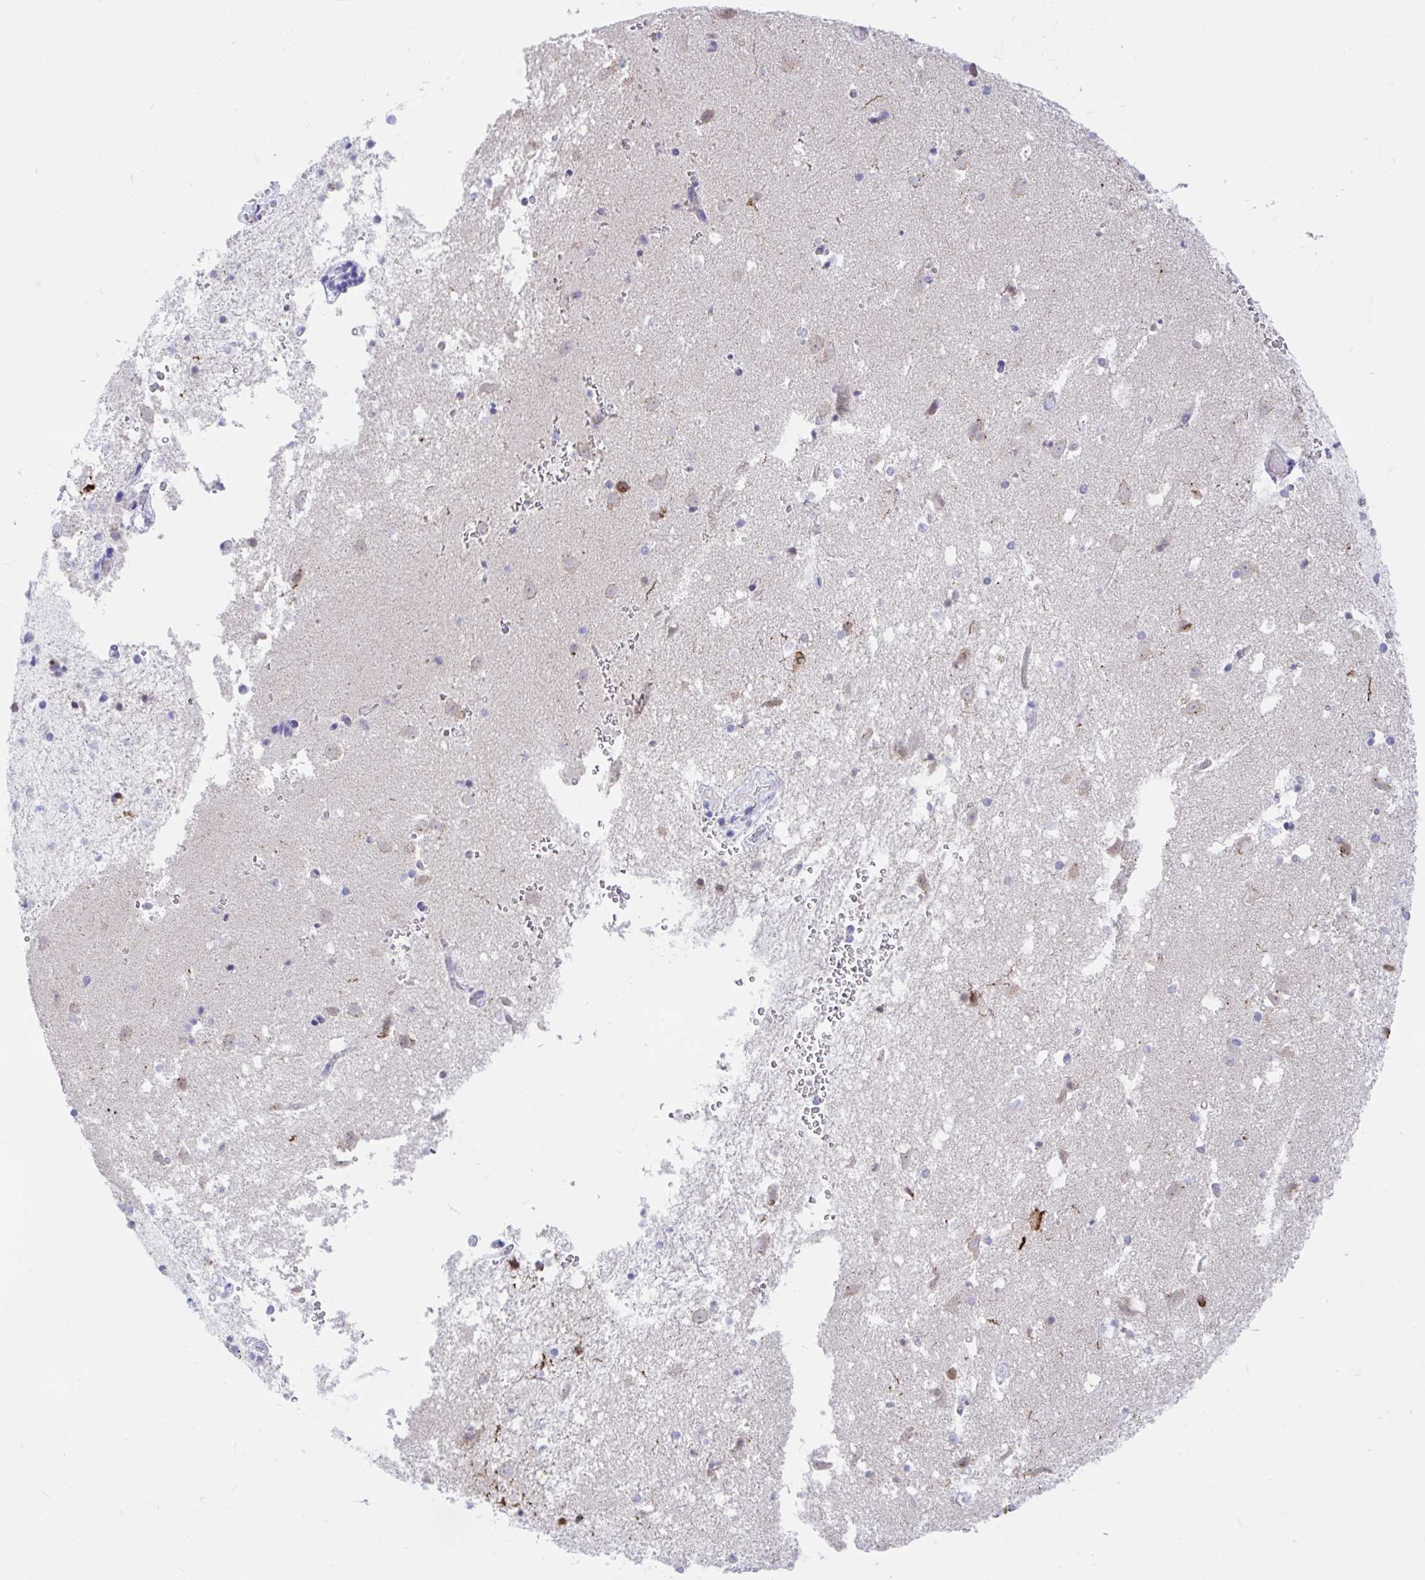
{"staining": {"intensity": "negative", "quantity": "none", "location": "none"}, "tissue": "caudate", "cell_type": "Glial cells", "image_type": "normal", "snomed": [{"axis": "morphology", "description": "Normal tissue, NOS"}, {"axis": "topography", "description": "Lateral ventricle wall"}], "caption": "Glial cells are negative for protein expression in unremarkable human caudate. (DAB (3,3'-diaminobenzidine) immunohistochemistry with hematoxylin counter stain).", "gene": "CCSAP", "patient": {"sex": "male", "age": 37}}